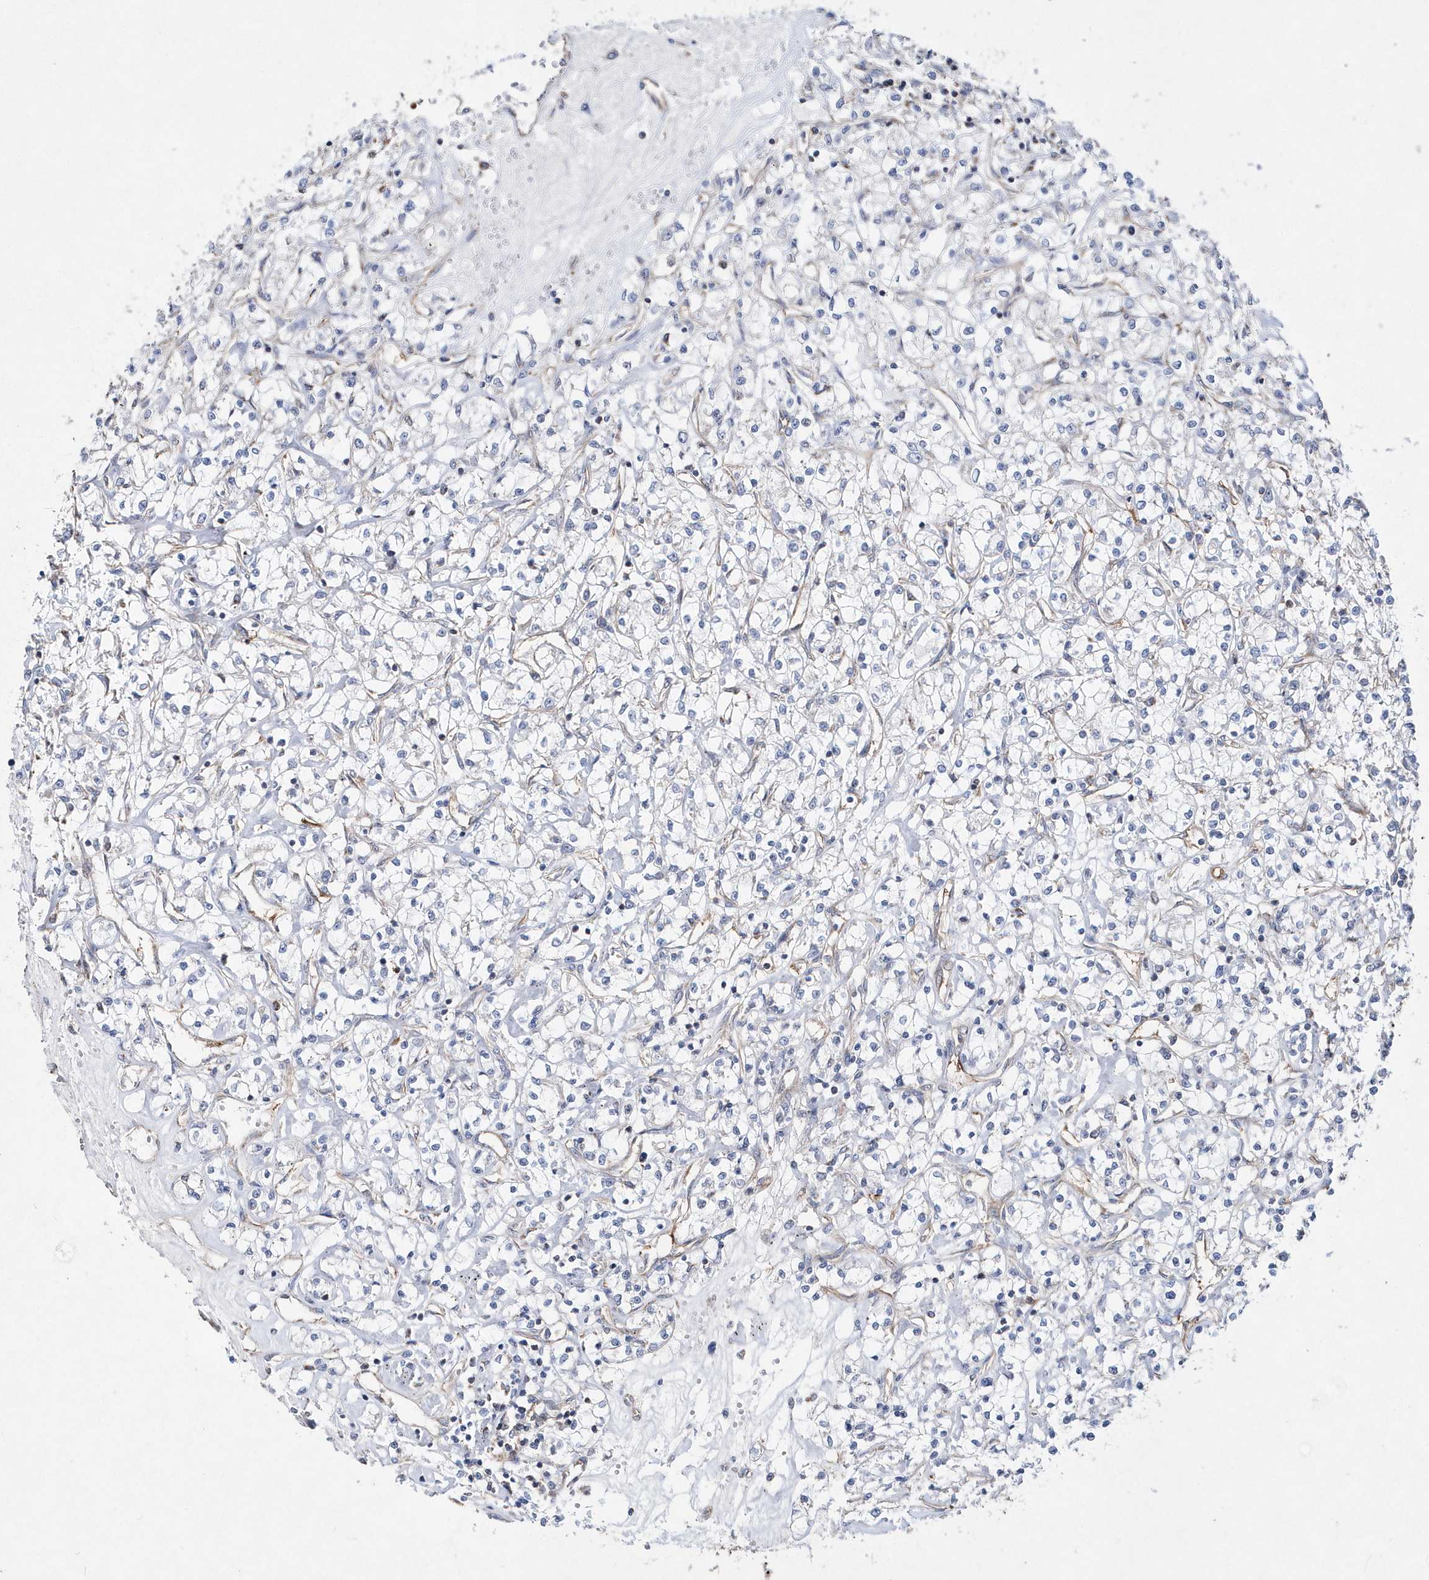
{"staining": {"intensity": "negative", "quantity": "none", "location": "none"}, "tissue": "renal cancer", "cell_type": "Tumor cells", "image_type": "cancer", "snomed": [{"axis": "morphology", "description": "Adenocarcinoma, NOS"}, {"axis": "topography", "description": "Kidney"}], "caption": "An image of renal adenocarcinoma stained for a protein exhibits no brown staining in tumor cells.", "gene": "JKAMP", "patient": {"sex": "female", "age": 59}}